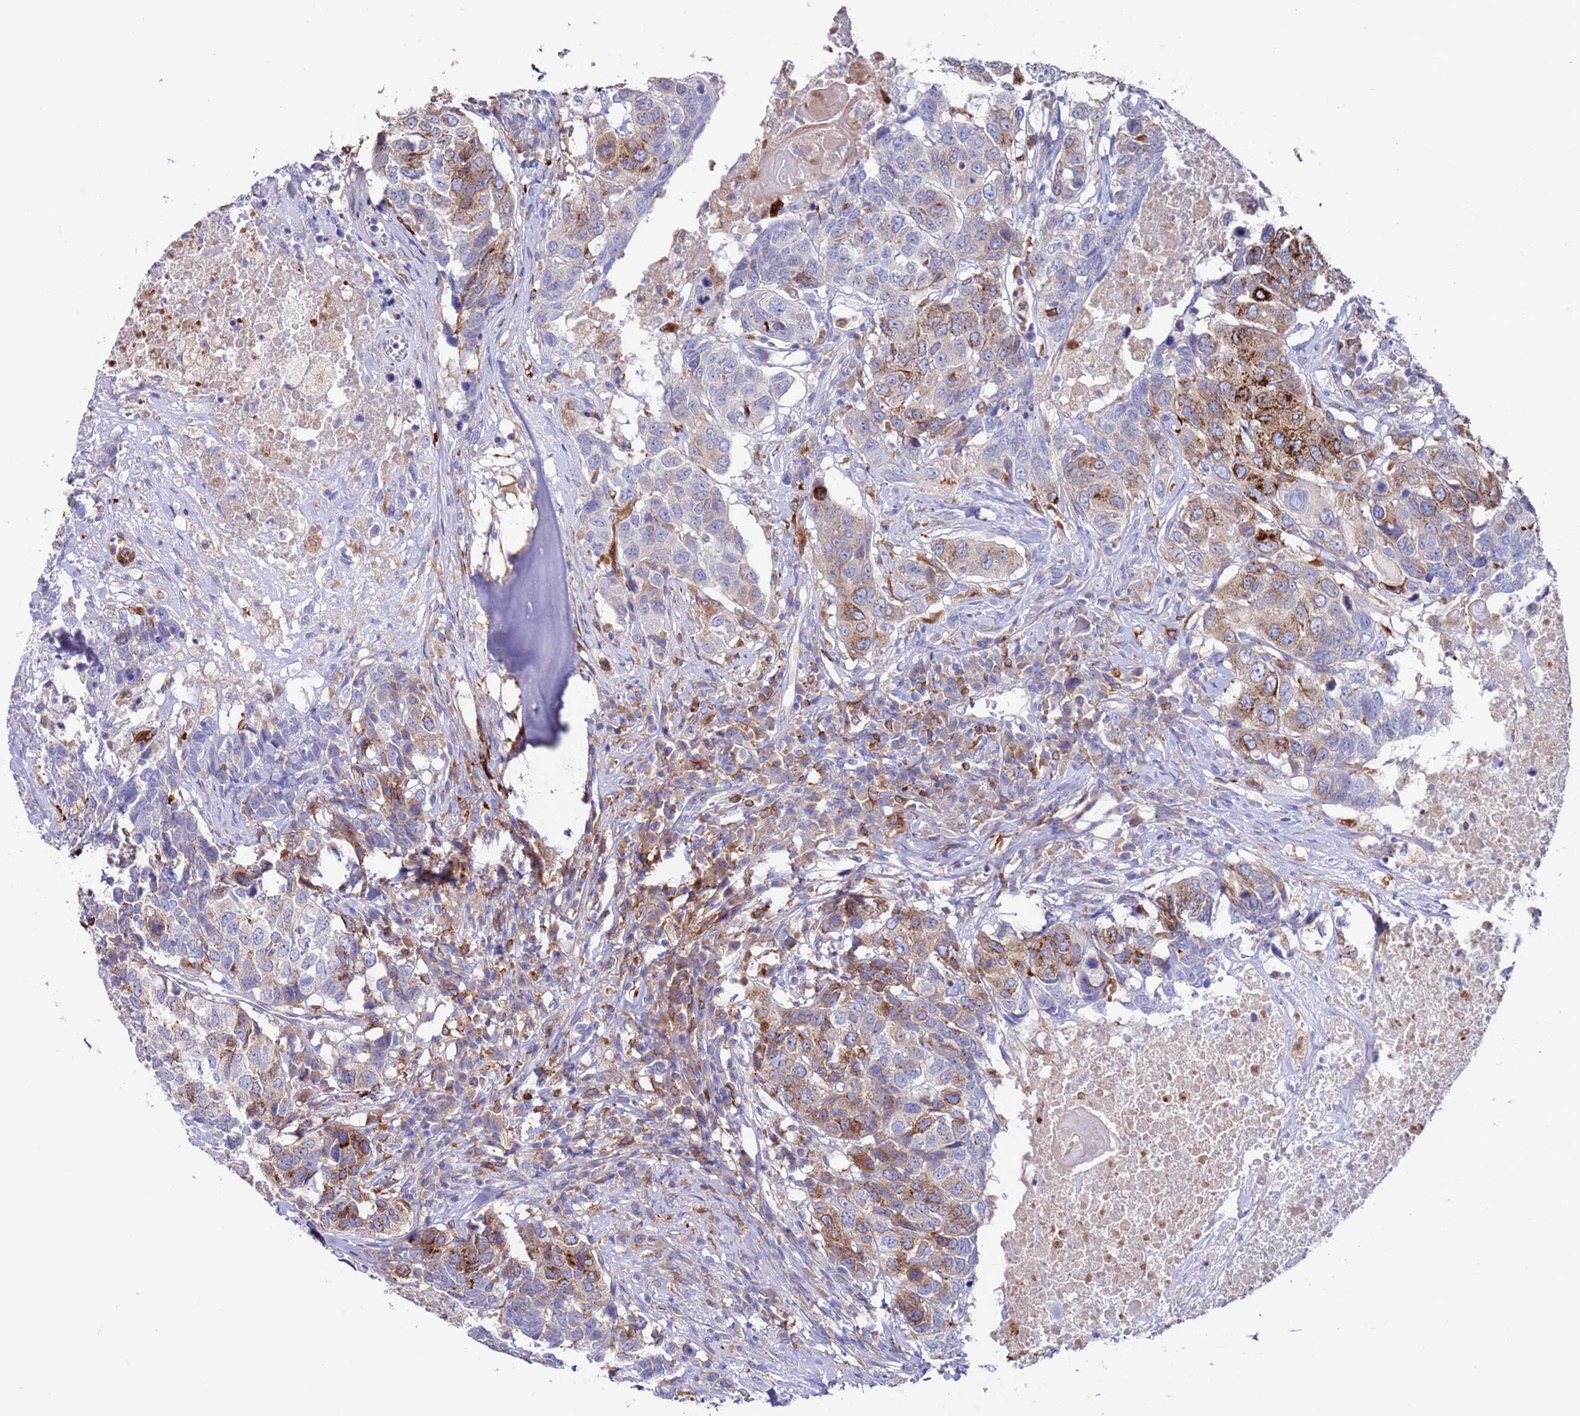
{"staining": {"intensity": "moderate", "quantity": "25%-75%", "location": "cytoplasmic/membranous"}, "tissue": "head and neck cancer", "cell_type": "Tumor cells", "image_type": "cancer", "snomed": [{"axis": "morphology", "description": "Squamous cell carcinoma, NOS"}, {"axis": "topography", "description": "Head-Neck"}], "caption": "Protein analysis of head and neck squamous cell carcinoma tissue shows moderate cytoplasmic/membranous staining in about 25%-75% of tumor cells. (Stains: DAB in brown, nuclei in blue, Microscopy: brightfield microscopy at high magnification).", "gene": "GREB1L", "patient": {"sex": "male", "age": 66}}